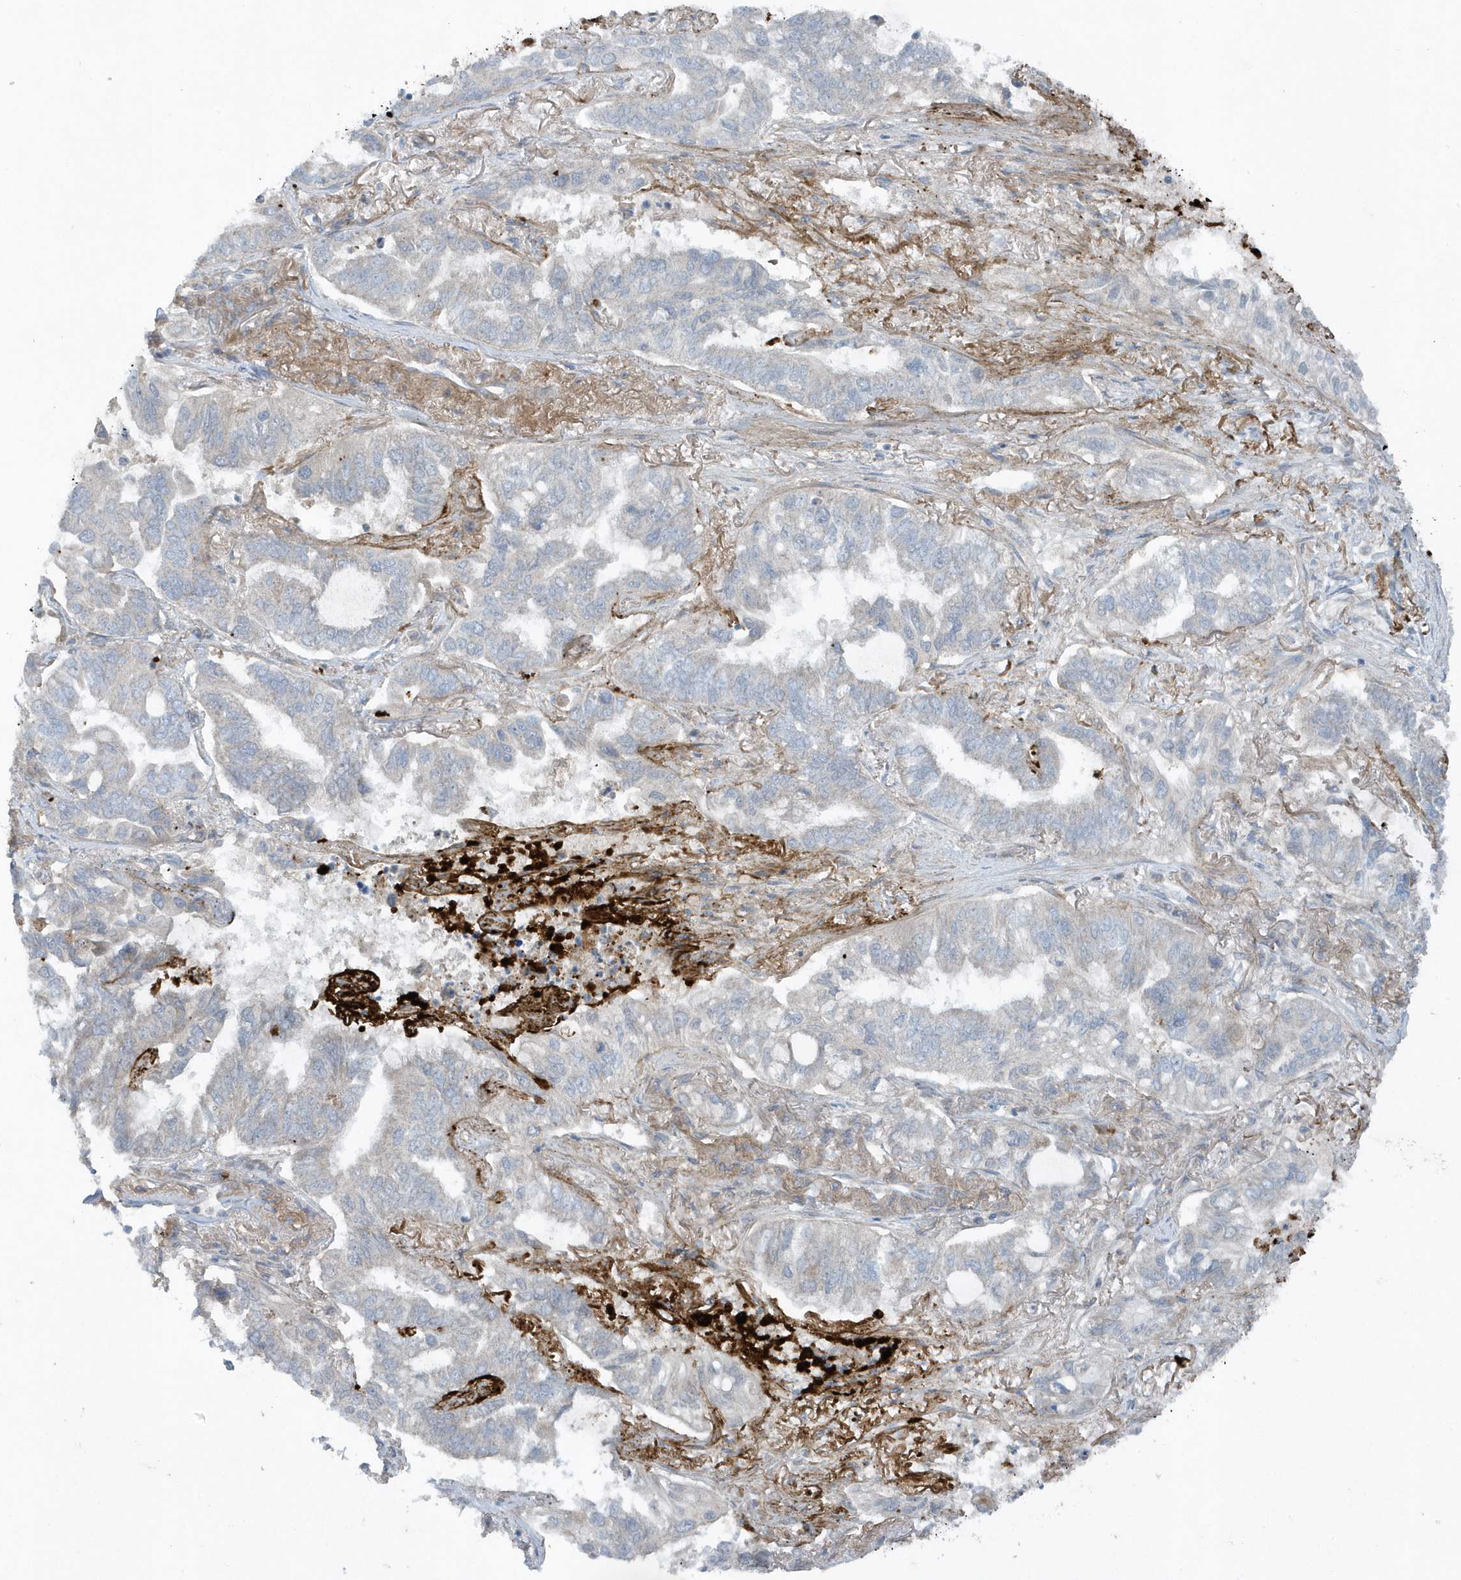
{"staining": {"intensity": "negative", "quantity": "none", "location": "none"}, "tissue": "lung cancer", "cell_type": "Tumor cells", "image_type": "cancer", "snomed": [{"axis": "morphology", "description": "Adenocarcinoma, NOS"}, {"axis": "topography", "description": "Lung"}], "caption": "DAB (3,3'-diaminobenzidine) immunohistochemical staining of lung cancer (adenocarcinoma) shows no significant staining in tumor cells.", "gene": "SLC38A2", "patient": {"sex": "male", "age": 64}}